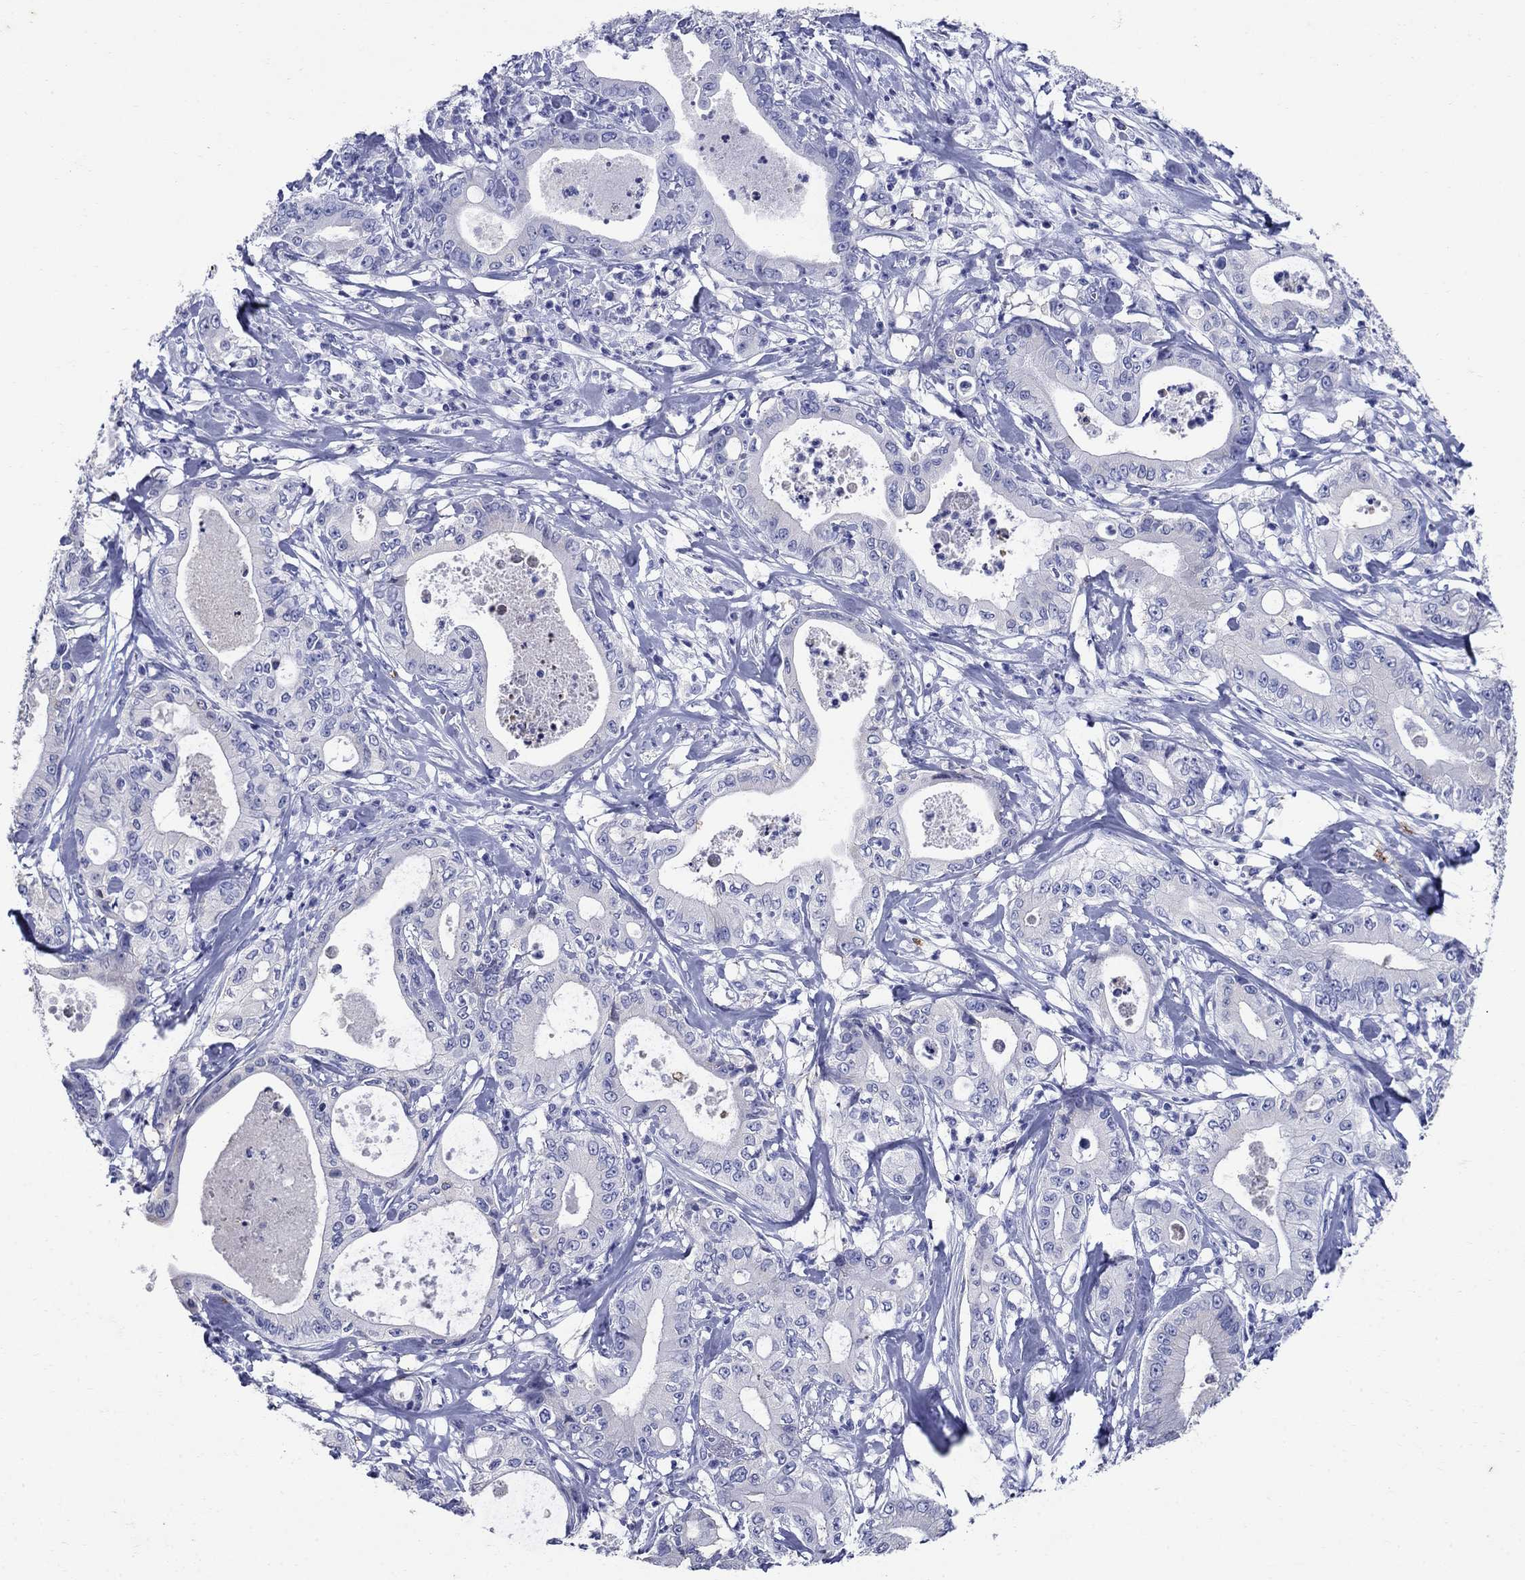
{"staining": {"intensity": "negative", "quantity": "none", "location": "none"}, "tissue": "pancreatic cancer", "cell_type": "Tumor cells", "image_type": "cancer", "snomed": [{"axis": "morphology", "description": "Adenocarcinoma, NOS"}, {"axis": "topography", "description": "Pancreas"}], "caption": "Pancreatic cancer (adenocarcinoma) was stained to show a protein in brown. There is no significant positivity in tumor cells.", "gene": "CD1A", "patient": {"sex": "male", "age": 71}}